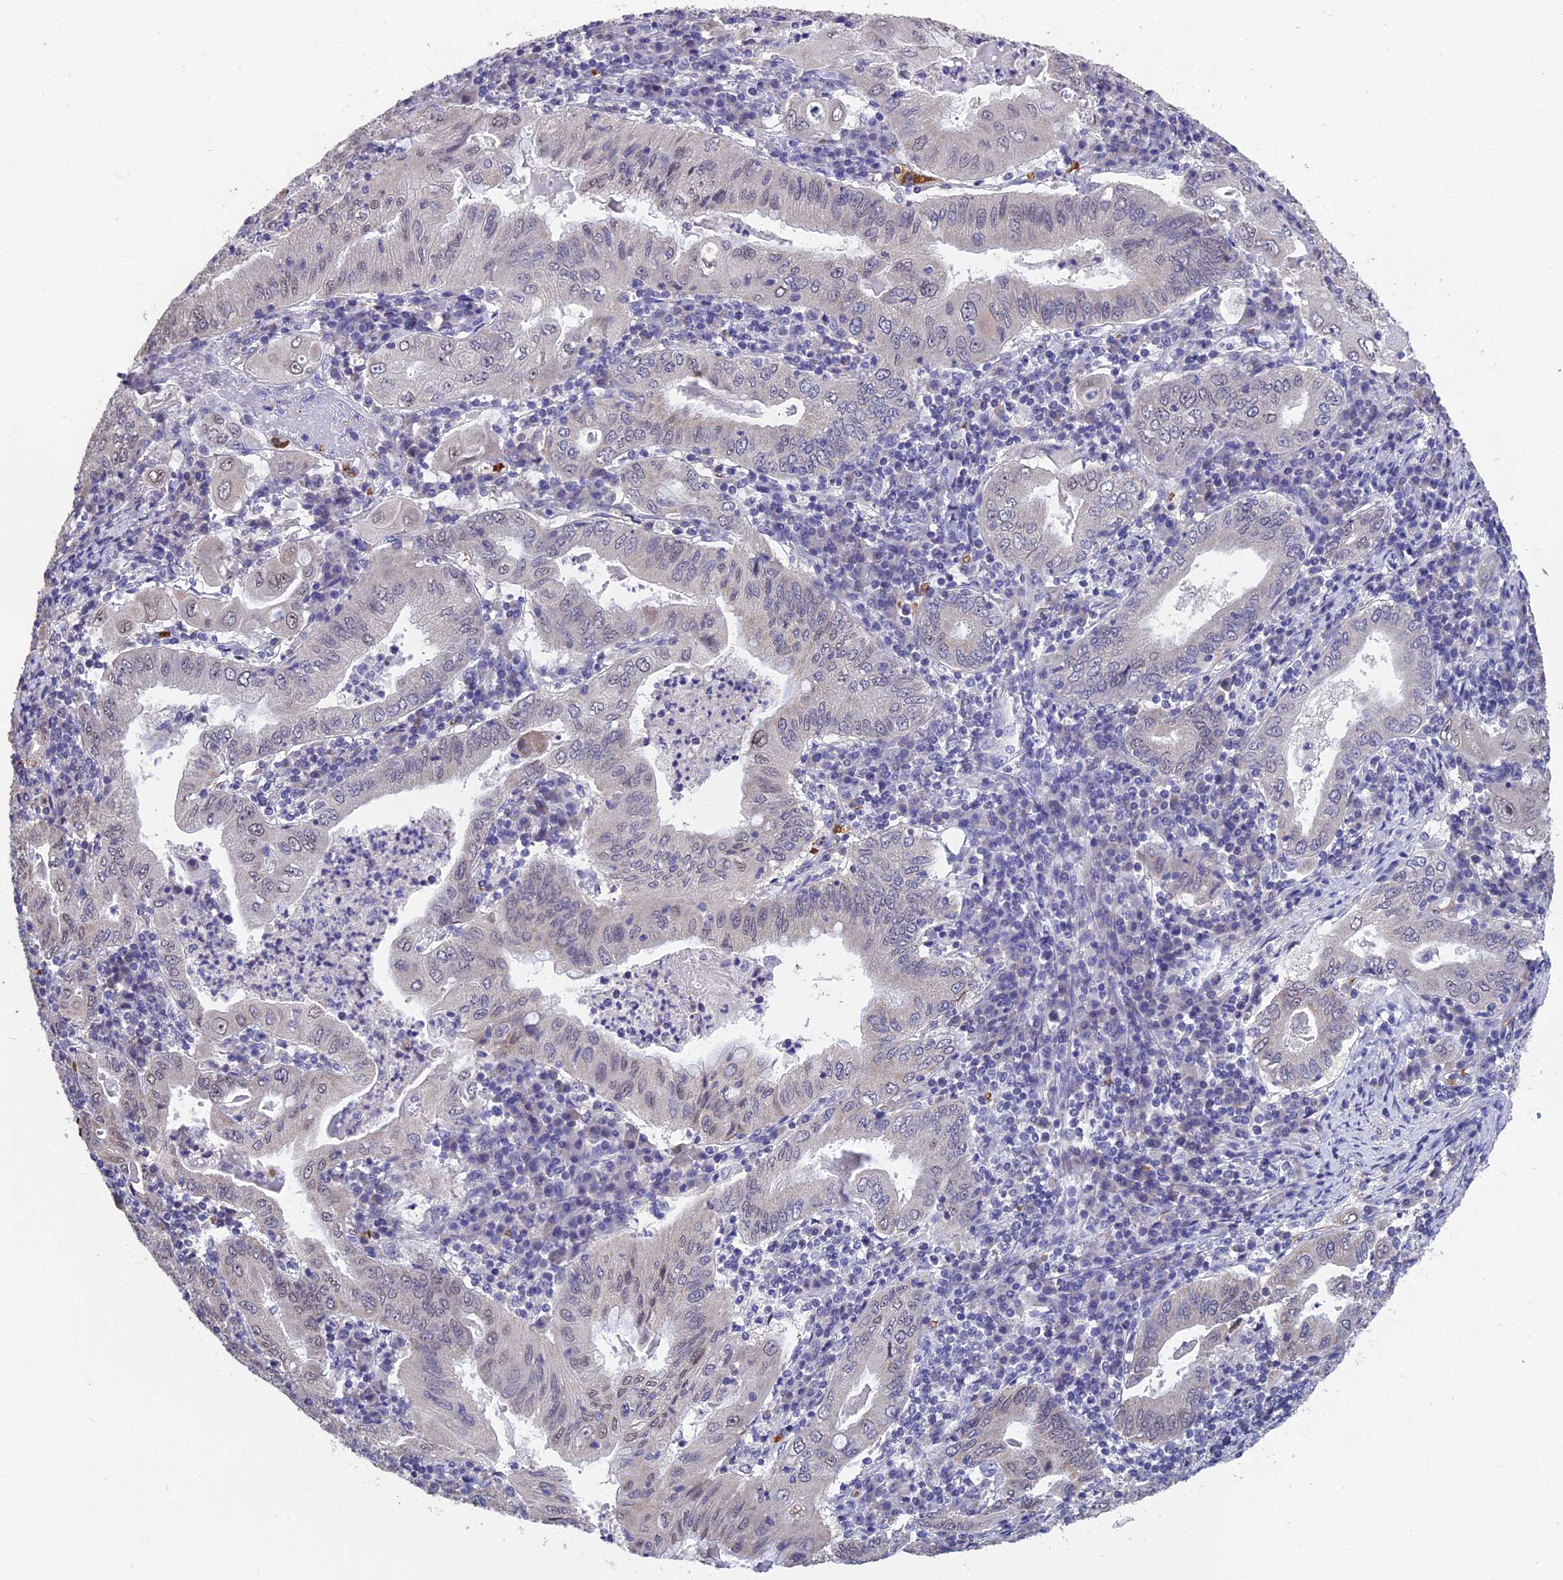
{"staining": {"intensity": "weak", "quantity": "<25%", "location": "nuclear"}, "tissue": "stomach cancer", "cell_type": "Tumor cells", "image_type": "cancer", "snomed": [{"axis": "morphology", "description": "Normal tissue, NOS"}, {"axis": "morphology", "description": "Adenocarcinoma, NOS"}, {"axis": "topography", "description": "Esophagus"}, {"axis": "topography", "description": "Stomach, upper"}, {"axis": "topography", "description": "Peripheral nerve tissue"}], "caption": "A micrograph of stomach cancer (adenocarcinoma) stained for a protein exhibits no brown staining in tumor cells.", "gene": "KNOP1", "patient": {"sex": "male", "age": 62}}